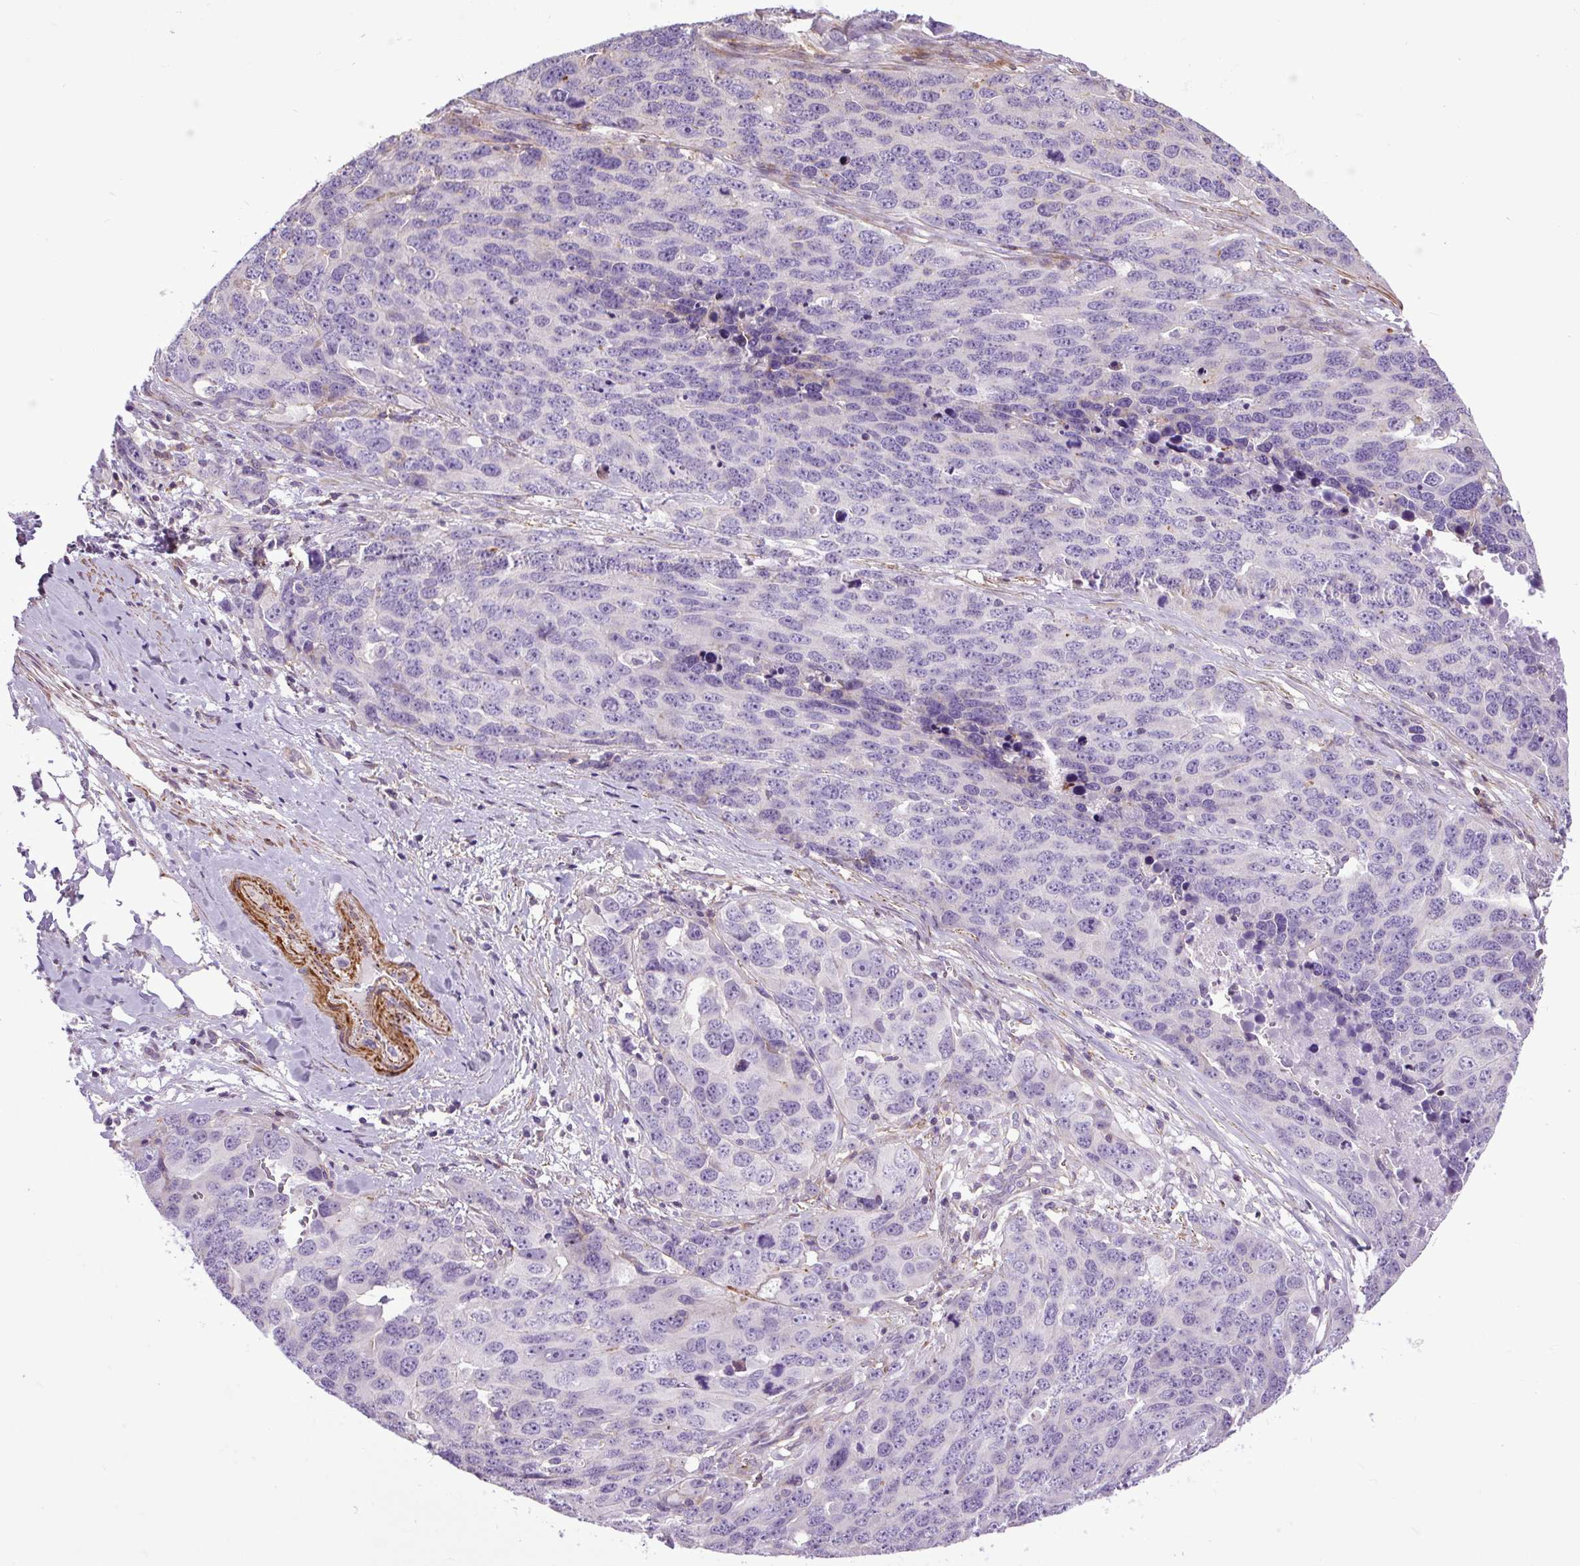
{"staining": {"intensity": "negative", "quantity": "none", "location": "none"}, "tissue": "ovarian cancer", "cell_type": "Tumor cells", "image_type": "cancer", "snomed": [{"axis": "morphology", "description": "Cystadenocarcinoma, serous, NOS"}, {"axis": "topography", "description": "Ovary"}], "caption": "An image of ovarian cancer stained for a protein exhibits no brown staining in tumor cells. (IHC, brightfield microscopy, high magnification).", "gene": "ZNF197", "patient": {"sex": "female", "age": 76}}